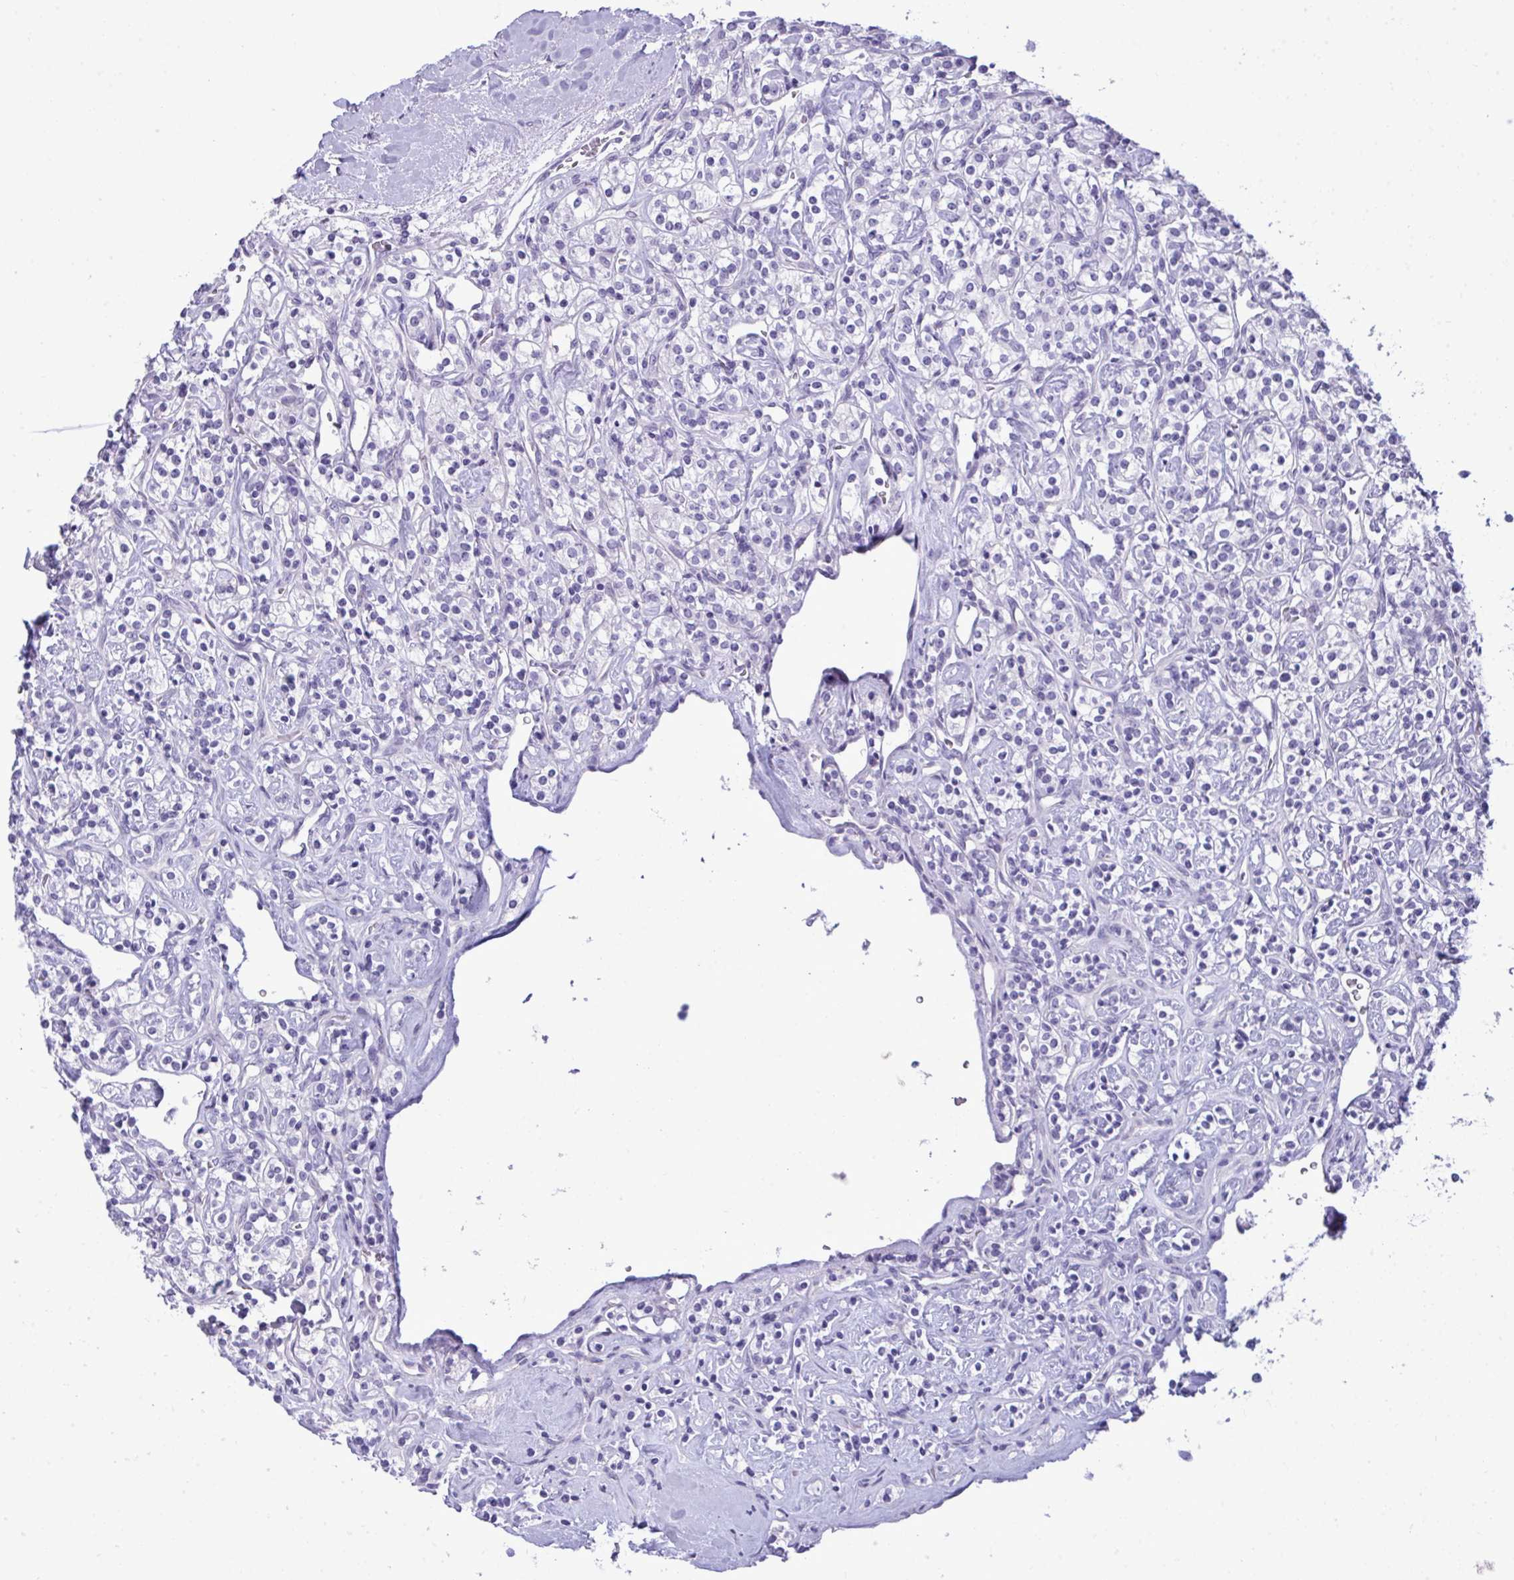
{"staining": {"intensity": "negative", "quantity": "none", "location": "none"}, "tissue": "renal cancer", "cell_type": "Tumor cells", "image_type": "cancer", "snomed": [{"axis": "morphology", "description": "Adenocarcinoma, NOS"}, {"axis": "topography", "description": "Kidney"}], "caption": "An IHC micrograph of renal cancer (adenocarcinoma) is shown. There is no staining in tumor cells of renal cancer (adenocarcinoma).", "gene": "PRM2", "patient": {"sex": "male", "age": 77}}